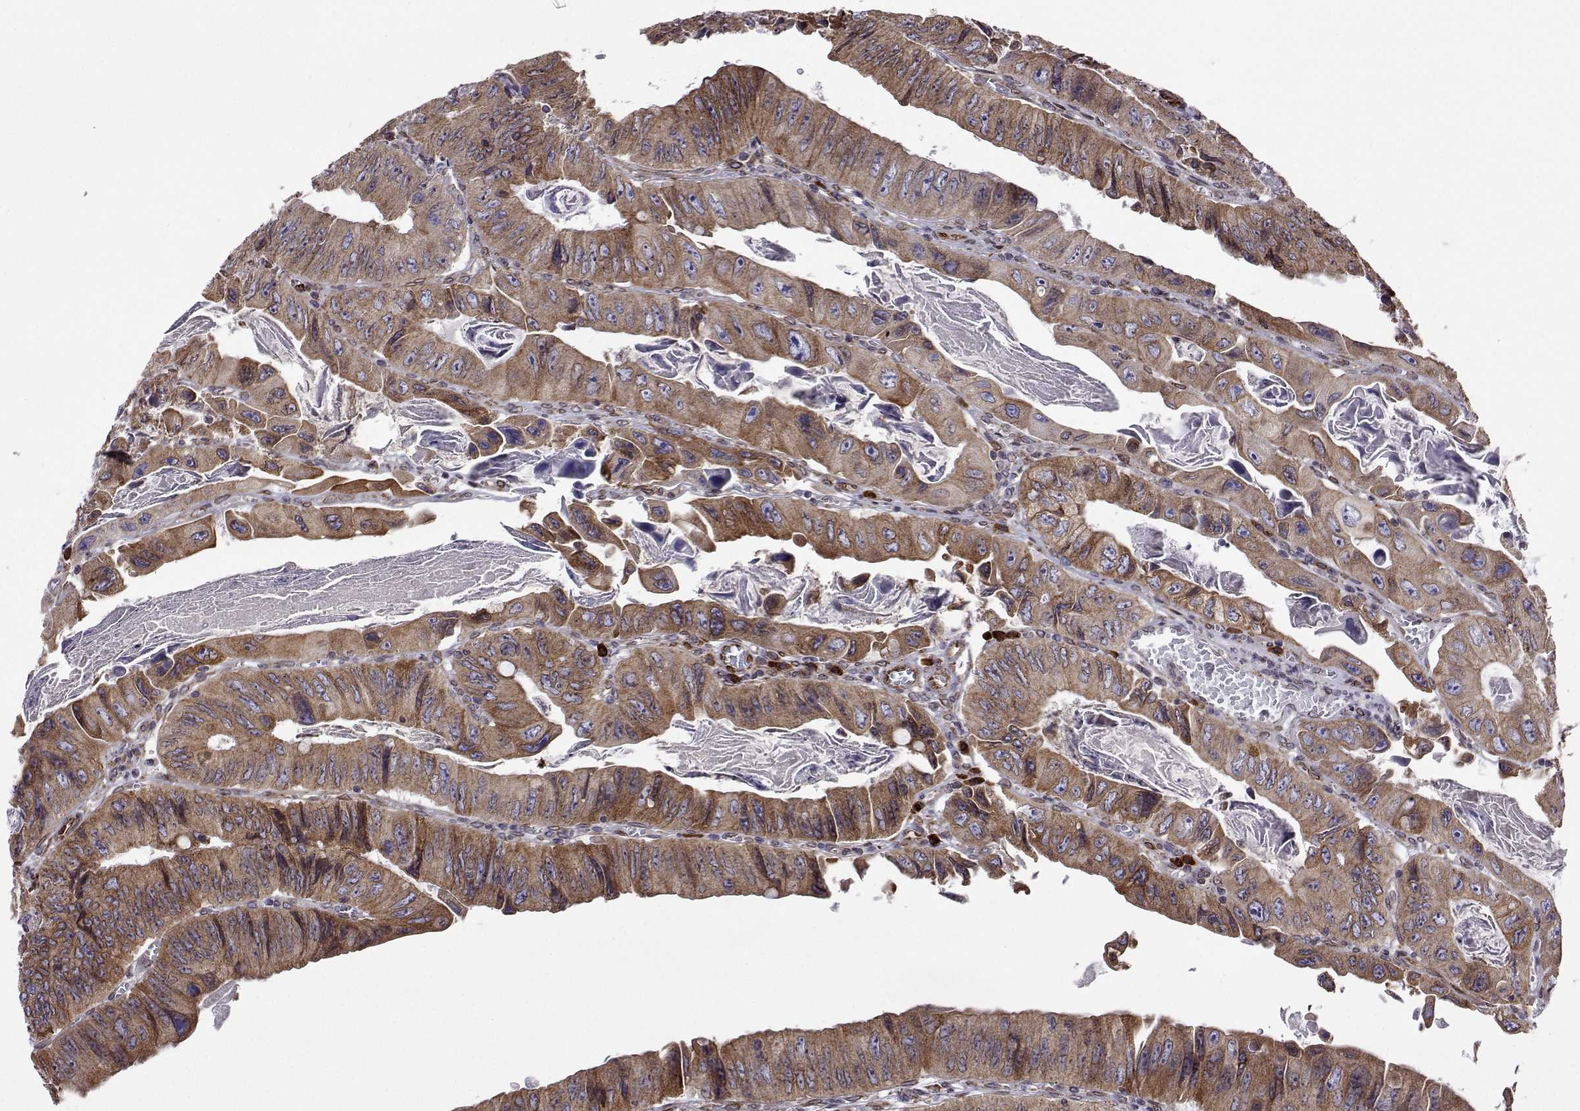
{"staining": {"intensity": "moderate", "quantity": ">75%", "location": "cytoplasmic/membranous"}, "tissue": "colorectal cancer", "cell_type": "Tumor cells", "image_type": "cancer", "snomed": [{"axis": "morphology", "description": "Adenocarcinoma, NOS"}, {"axis": "topography", "description": "Colon"}], "caption": "Tumor cells reveal medium levels of moderate cytoplasmic/membranous positivity in approximately >75% of cells in colorectal adenocarcinoma. The protein is shown in brown color, while the nuclei are stained blue.", "gene": "PGRMC2", "patient": {"sex": "female", "age": 84}}